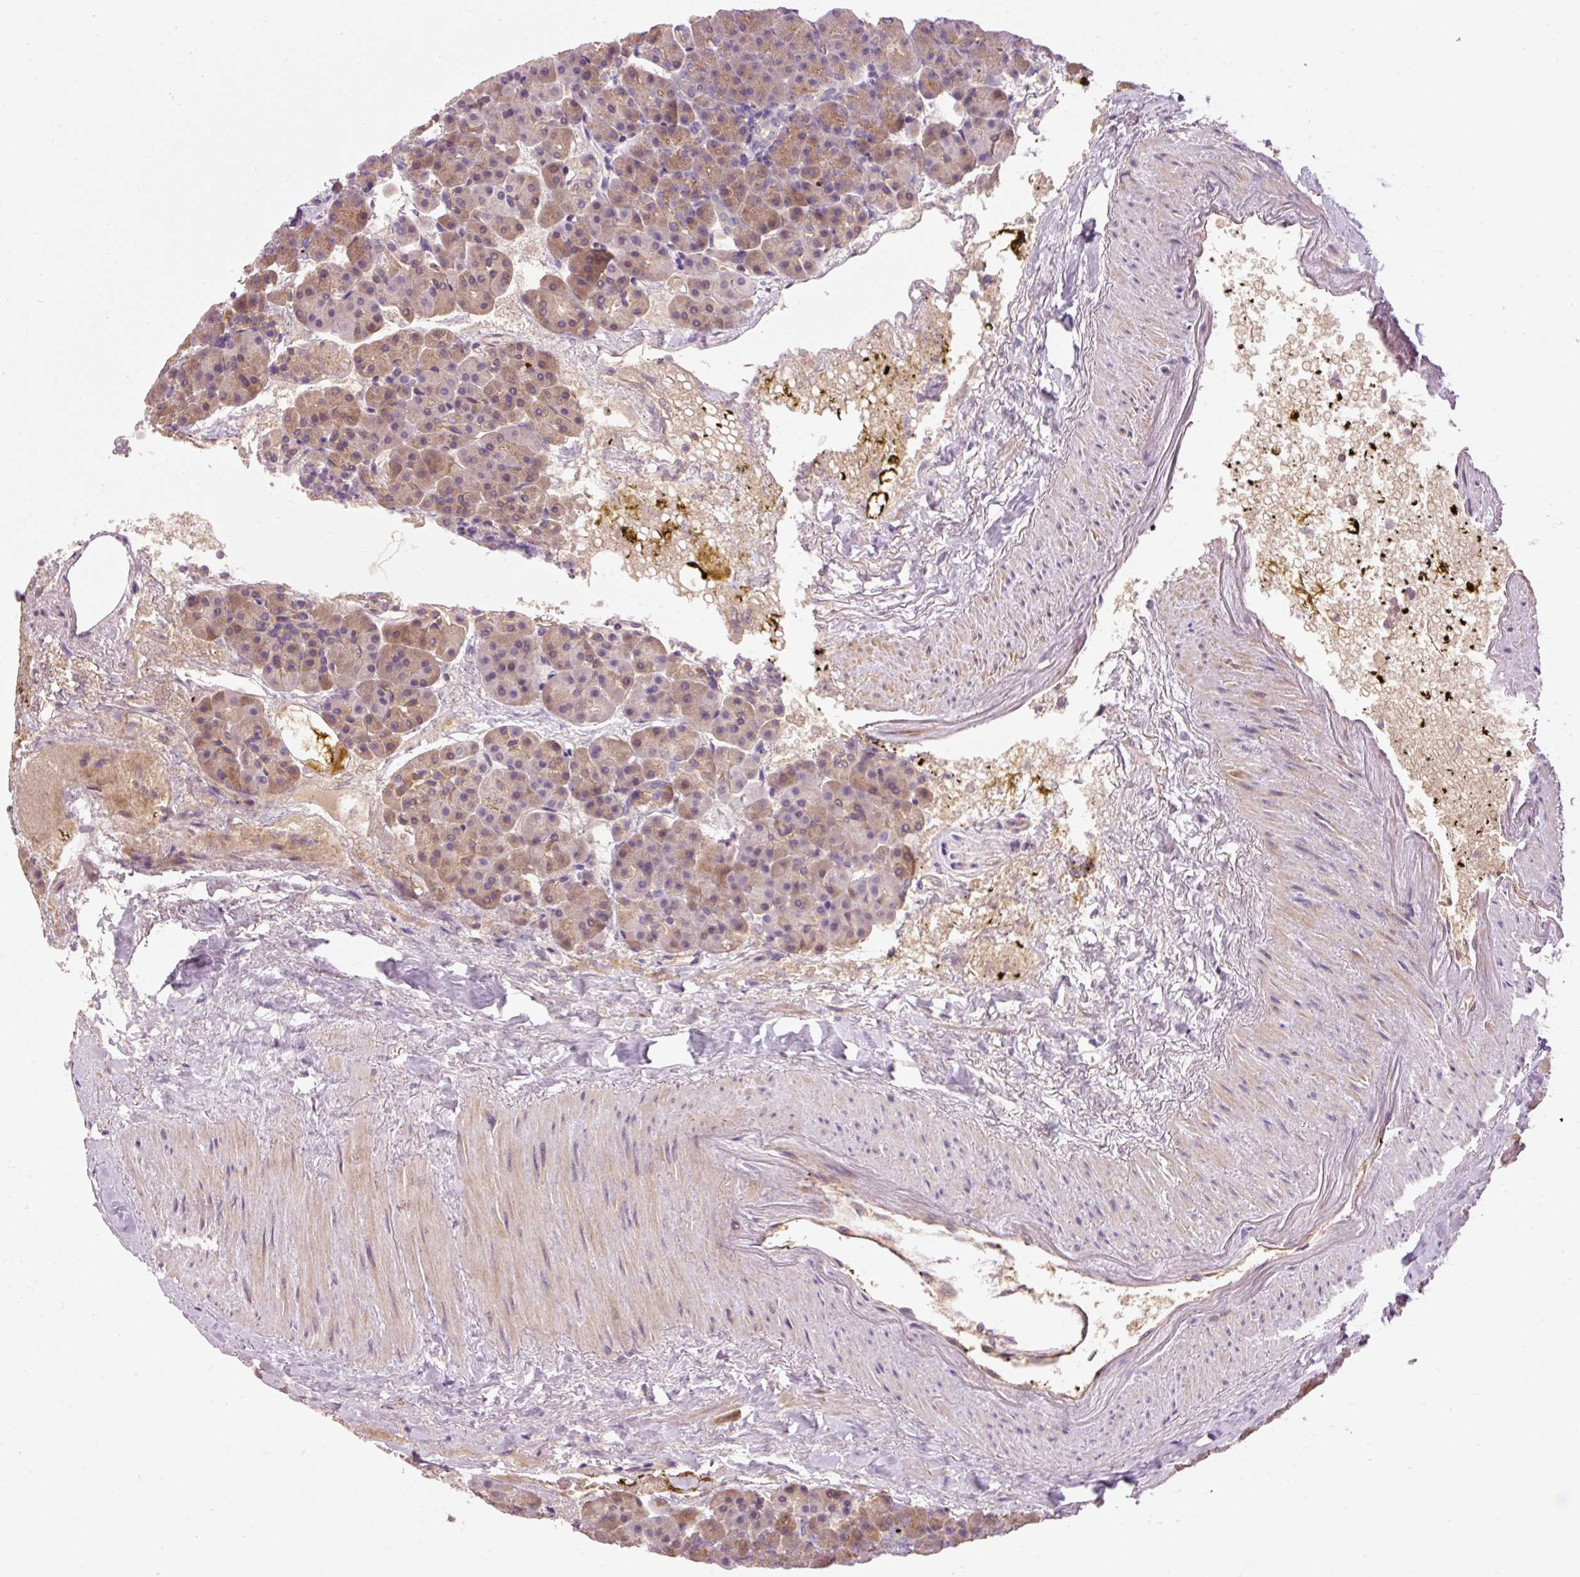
{"staining": {"intensity": "moderate", "quantity": "25%-75%", "location": "cytoplasmic/membranous"}, "tissue": "pancreas", "cell_type": "Exocrine glandular cells", "image_type": "normal", "snomed": [{"axis": "morphology", "description": "Normal tissue, NOS"}, {"axis": "topography", "description": "Pancreas"}], "caption": "Normal pancreas was stained to show a protein in brown. There is medium levels of moderate cytoplasmic/membranous staining in approximately 25%-75% of exocrine glandular cells.", "gene": "CMTM8", "patient": {"sex": "female", "age": 74}}